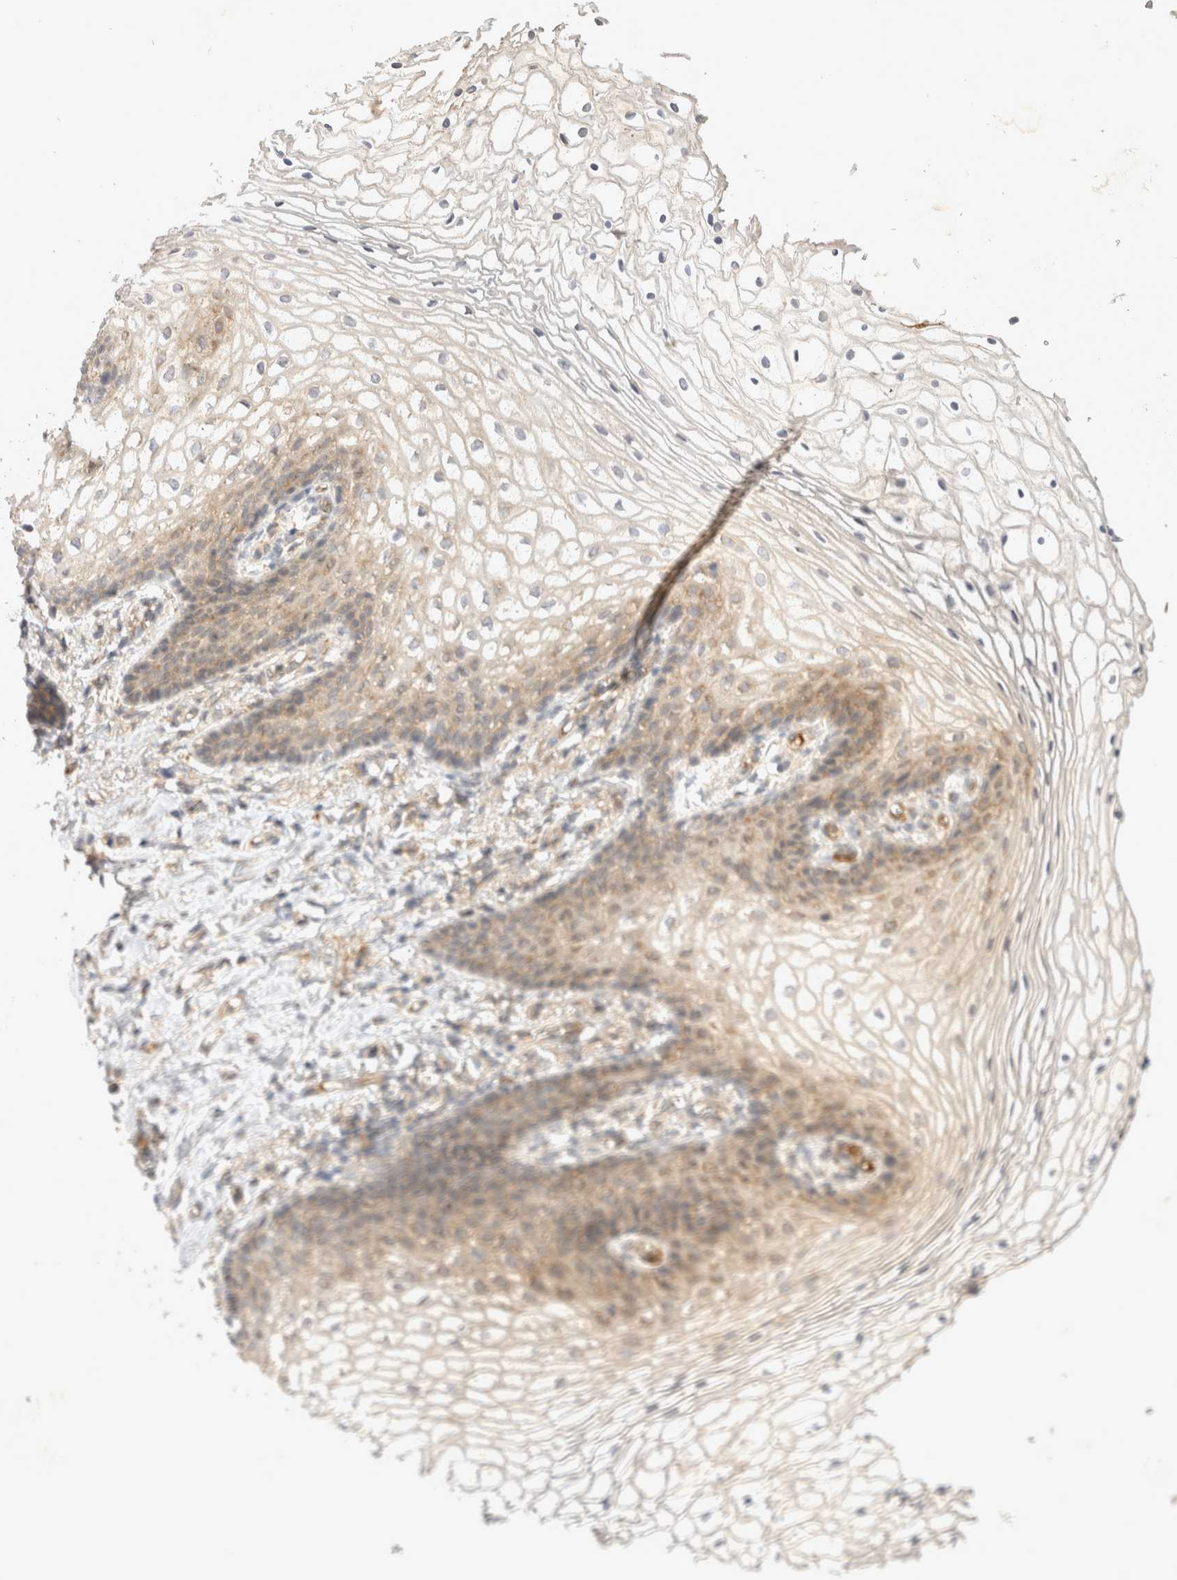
{"staining": {"intensity": "weak", "quantity": "<25%", "location": "cytoplasmic/membranous"}, "tissue": "vagina", "cell_type": "Squamous epithelial cells", "image_type": "normal", "snomed": [{"axis": "morphology", "description": "Normal tissue, NOS"}, {"axis": "topography", "description": "Vagina"}], "caption": "This is an immunohistochemistry (IHC) image of normal vagina. There is no expression in squamous epithelial cells.", "gene": "EIF4G3", "patient": {"sex": "female", "age": 60}}